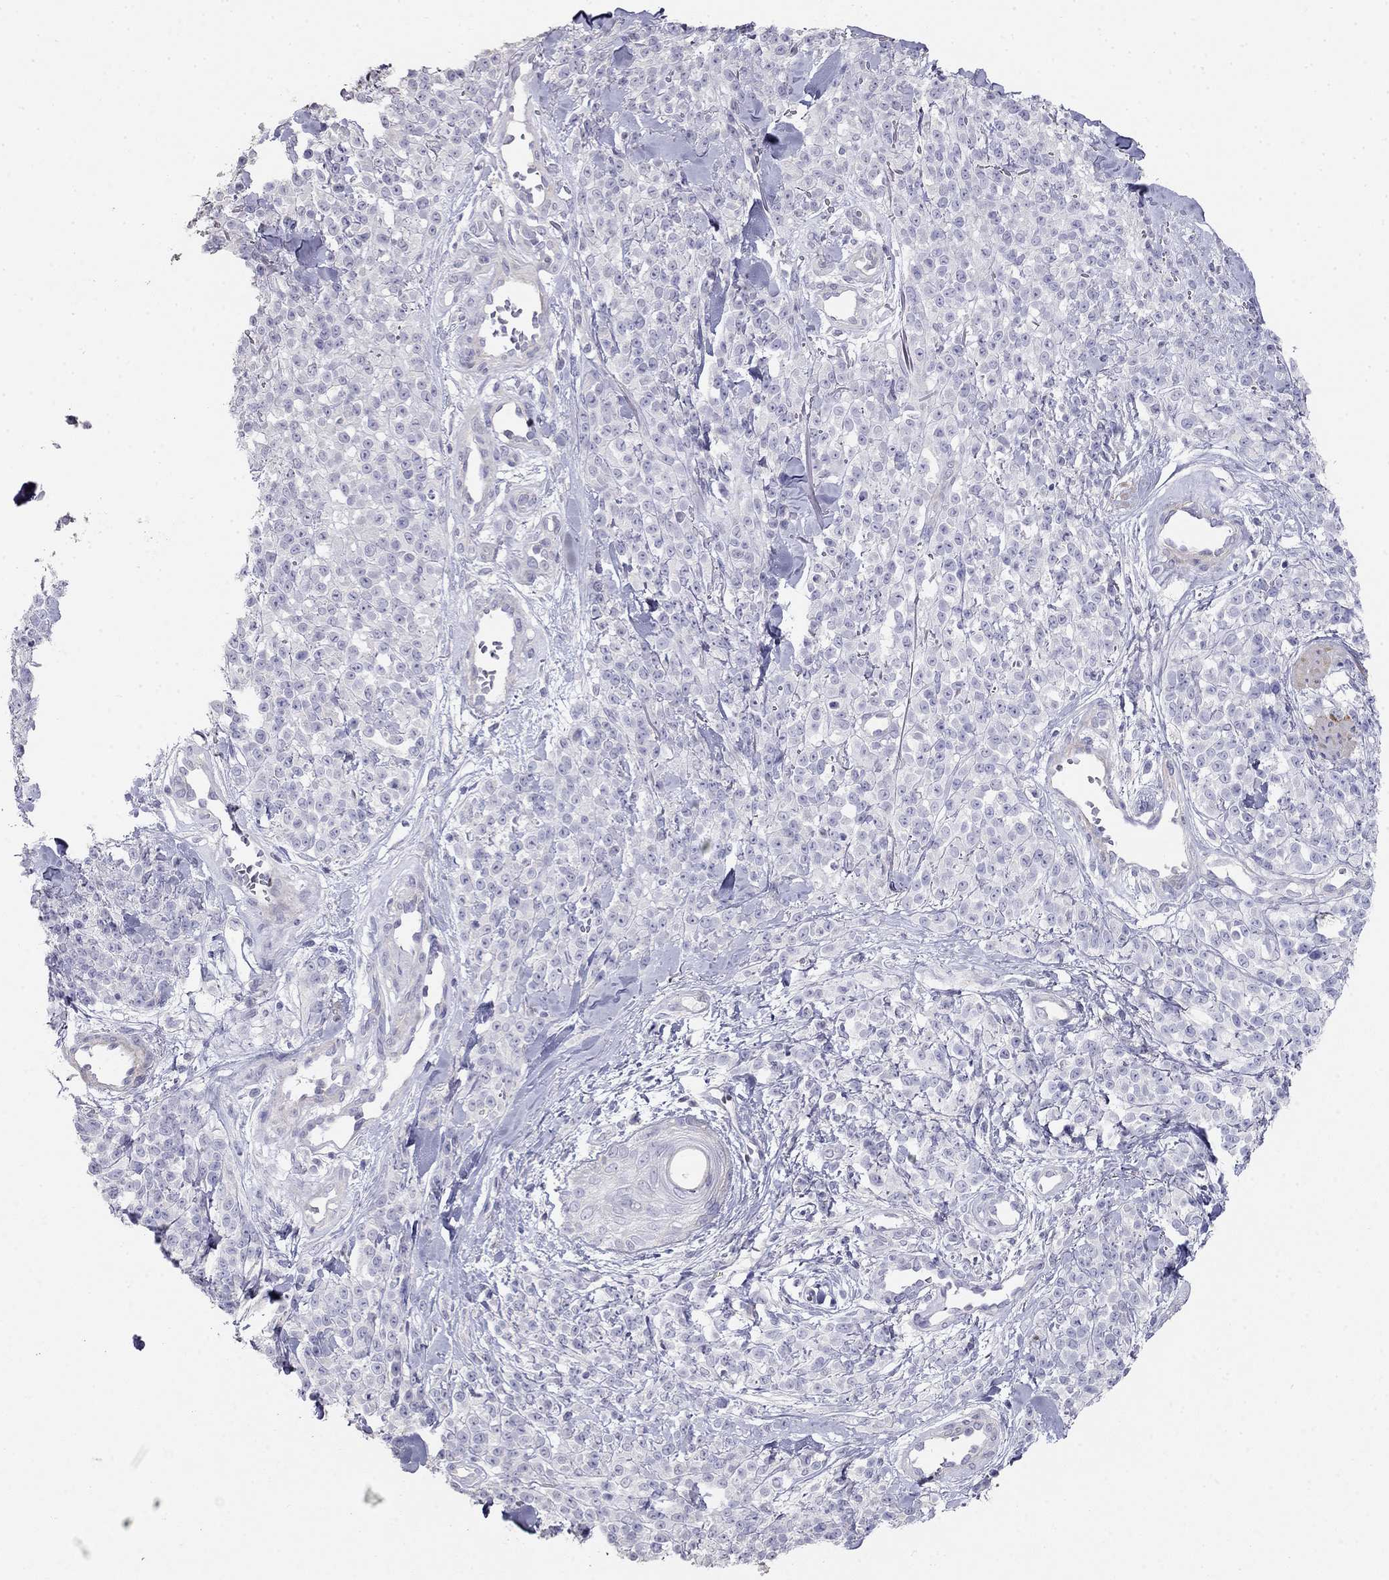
{"staining": {"intensity": "negative", "quantity": "none", "location": "none"}, "tissue": "melanoma", "cell_type": "Tumor cells", "image_type": "cancer", "snomed": [{"axis": "morphology", "description": "Malignant melanoma, NOS"}, {"axis": "topography", "description": "Skin"}, {"axis": "topography", "description": "Skin of trunk"}], "caption": "The immunohistochemistry photomicrograph has no significant positivity in tumor cells of melanoma tissue. (Stains: DAB immunohistochemistry (IHC) with hematoxylin counter stain, Microscopy: brightfield microscopy at high magnification).", "gene": "LY6H", "patient": {"sex": "male", "age": 74}}